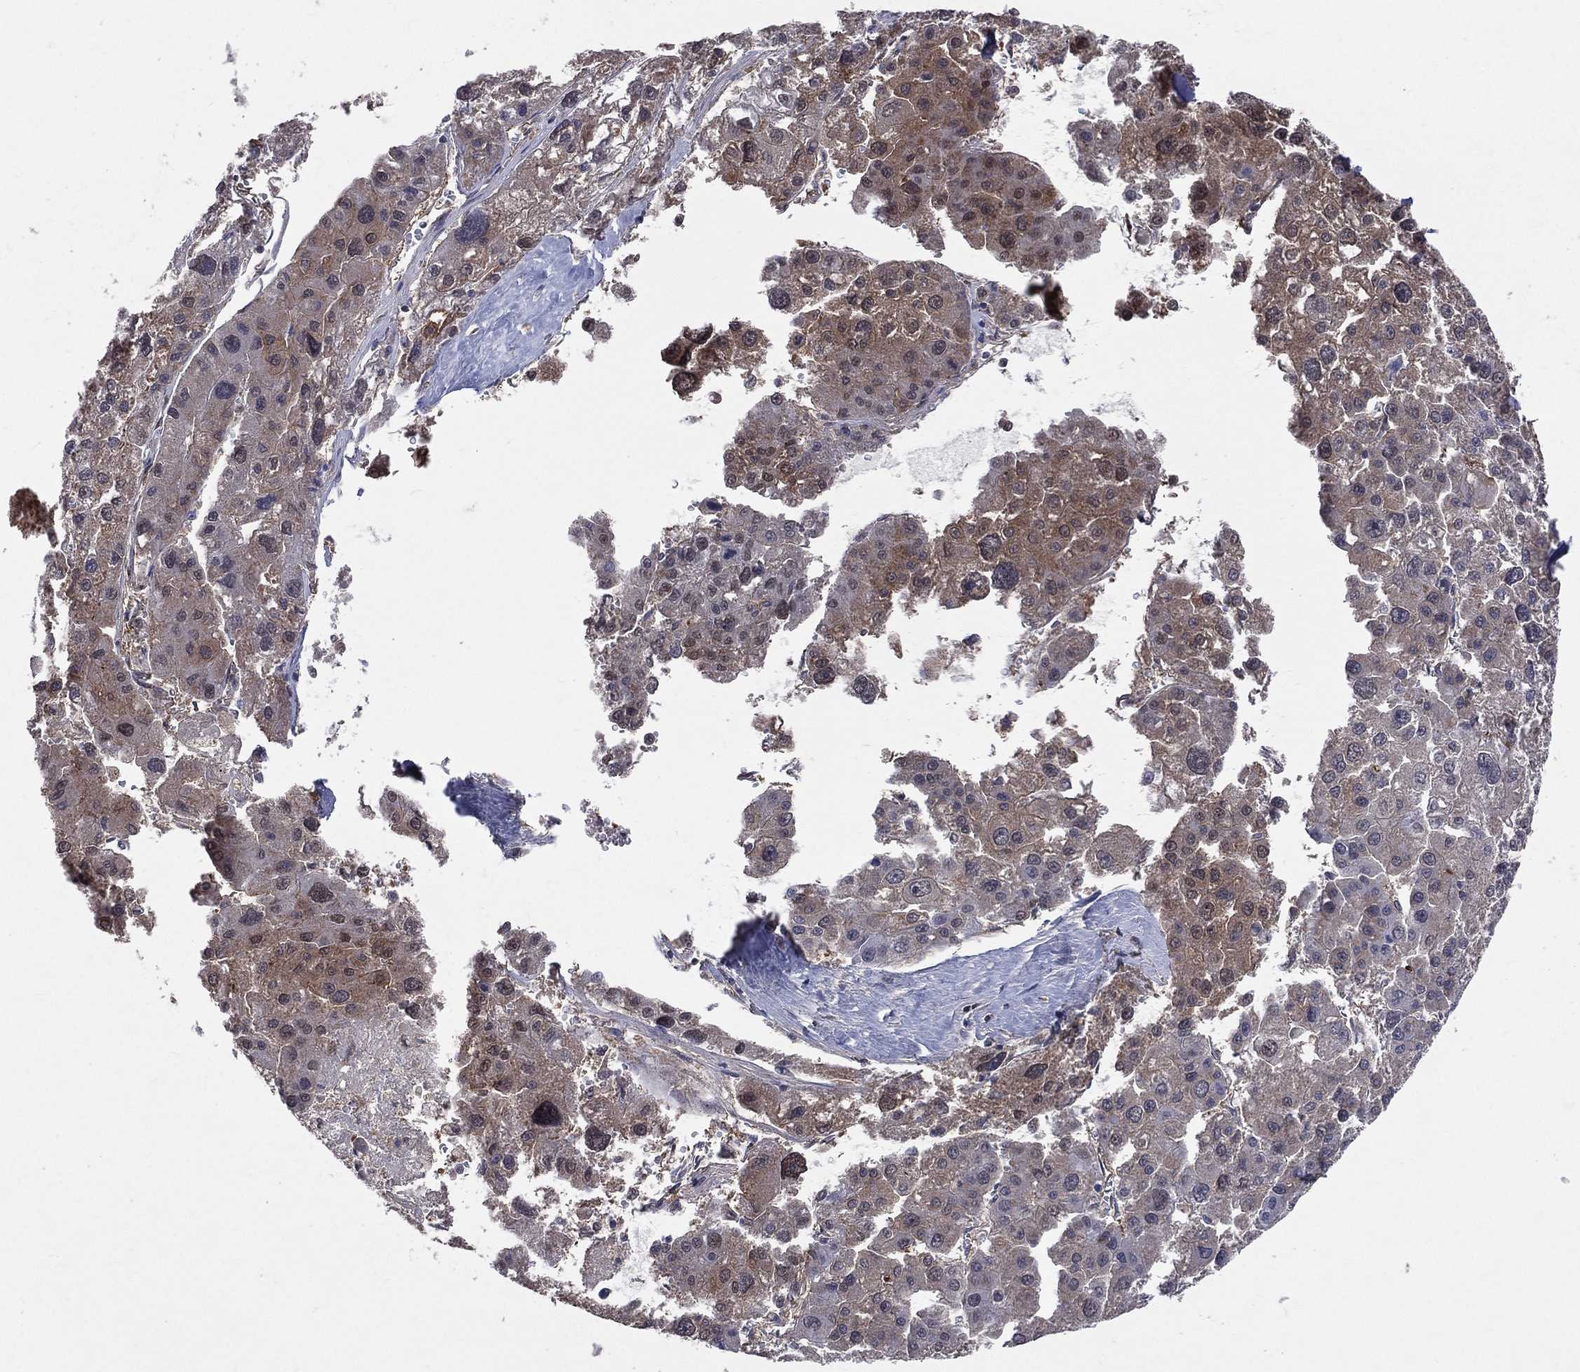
{"staining": {"intensity": "moderate", "quantity": "<25%", "location": "cytoplasmic/membranous"}, "tissue": "liver cancer", "cell_type": "Tumor cells", "image_type": "cancer", "snomed": [{"axis": "morphology", "description": "Carcinoma, Hepatocellular, NOS"}, {"axis": "topography", "description": "Liver"}], "caption": "Liver cancer tissue reveals moderate cytoplasmic/membranous staining in about <25% of tumor cells The staining was performed using DAB (3,3'-diaminobenzidine) to visualize the protein expression in brown, while the nuclei were stained in blue with hematoxylin (Magnification: 20x).", "gene": "GMPR2", "patient": {"sex": "male", "age": 73}}